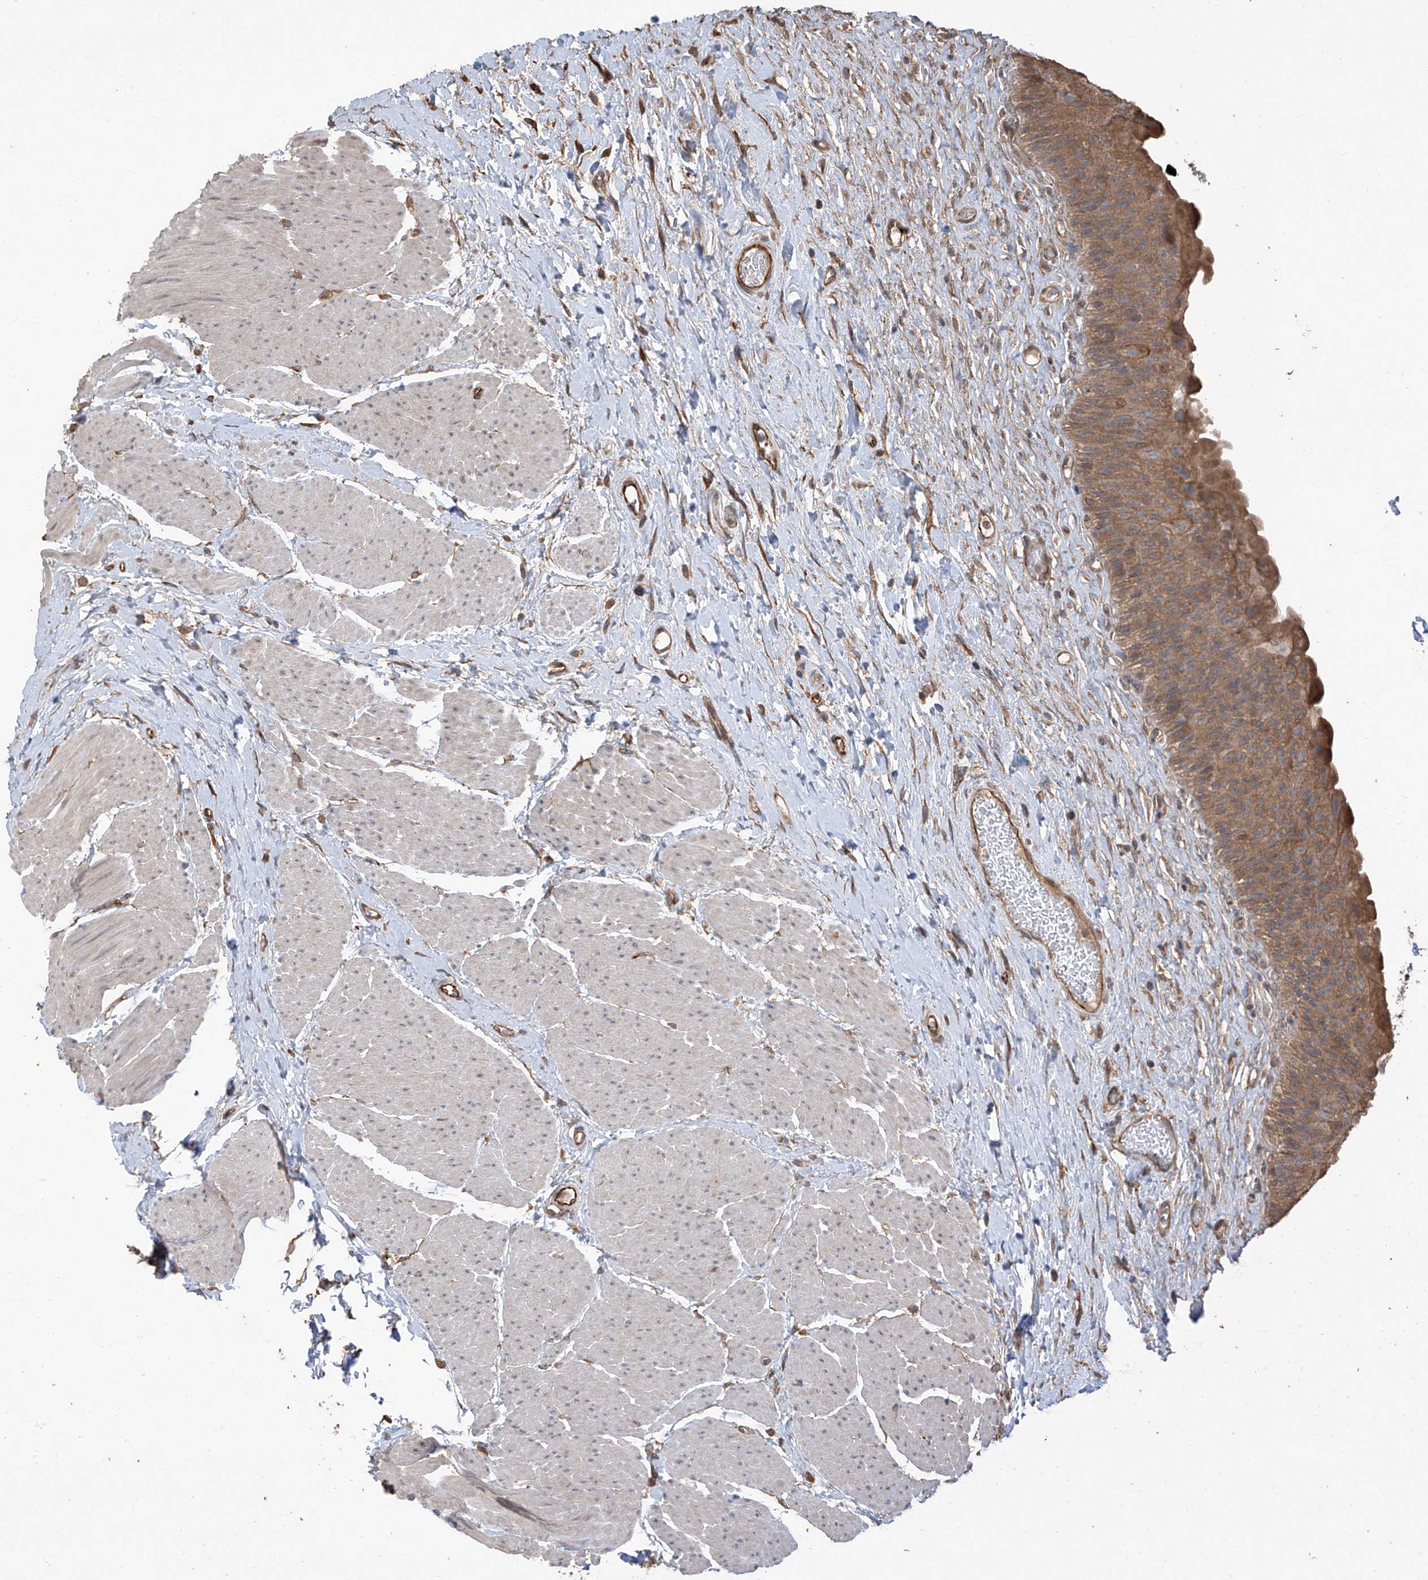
{"staining": {"intensity": "moderate", "quantity": ">75%", "location": "cytoplasmic/membranous"}, "tissue": "urinary bladder", "cell_type": "Urothelial cells", "image_type": "normal", "snomed": [{"axis": "morphology", "description": "Normal tissue, NOS"}, {"axis": "topography", "description": "Urinary bladder"}], "caption": "DAB immunohistochemical staining of normal urinary bladder shows moderate cytoplasmic/membranous protein positivity in about >75% of urothelial cells. The protein is stained brown, and the nuclei are stained in blue (DAB (3,3'-diaminobenzidine) IHC with brightfield microscopy, high magnification).", "gene": "AGBL5", "patient": {"sex": "male", "age": 74}}